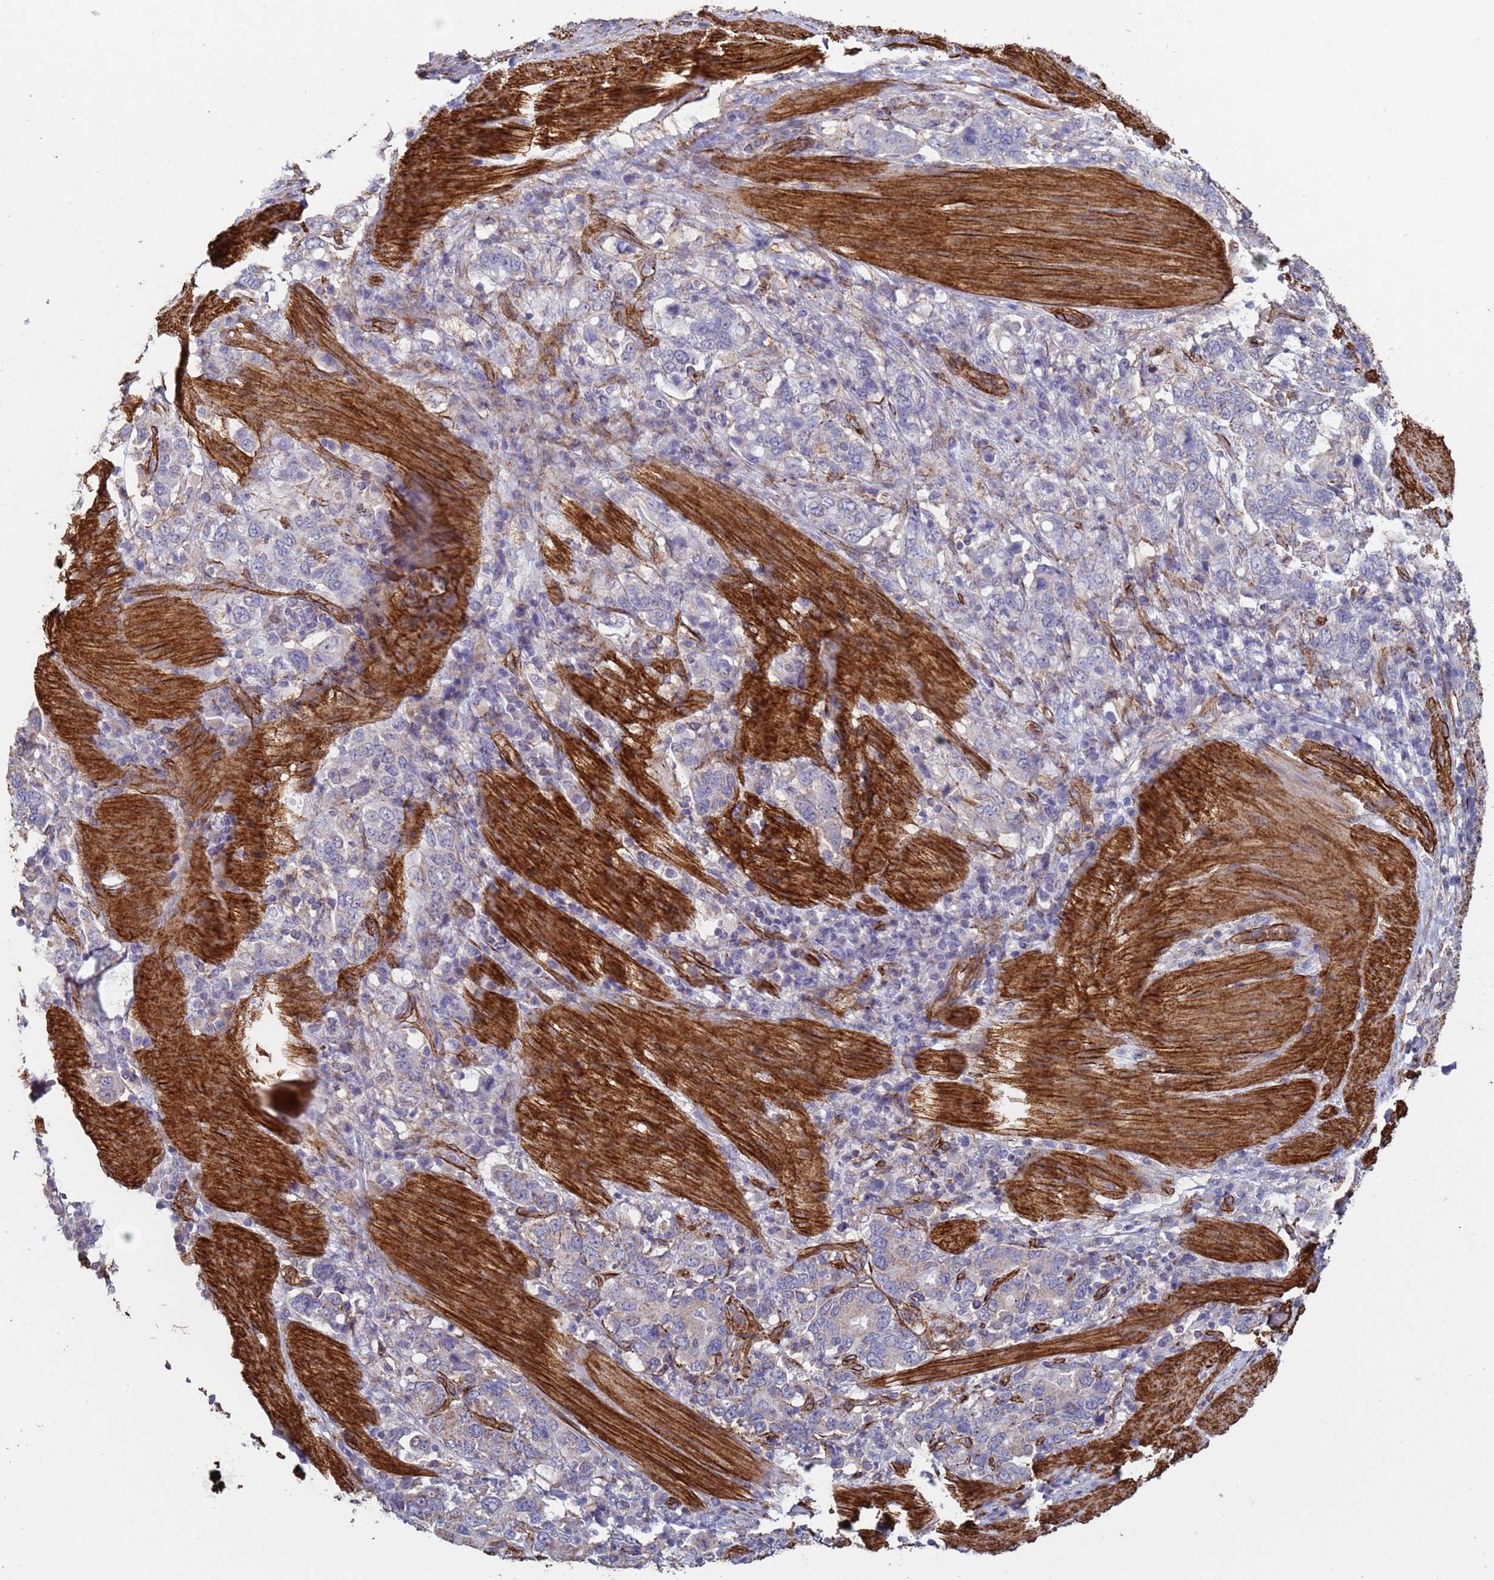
{"staining": {"intensity": "negative", "quantity": "none", "location": "none"}, "tissue": "stomach cancer", "cell_type": "Tumor cells", "image_type": "cancer", "snomed": [{"axis": "morphology", "description": "Adenocarcinoma, NOS"}, {"axis": "topography", "description": "Stomach, upper"}, {"axis": "topography", "description": "Stomach"}], "caption": "High magnification brightfield microscopy of stomach adenocarcinoma stained with DAB (brown) and counterstained with hematoxylin (blue): tumor cells show no significant positivity.", "gene": "GASK1A", "patient": {"sex": "male", "age": 62}}